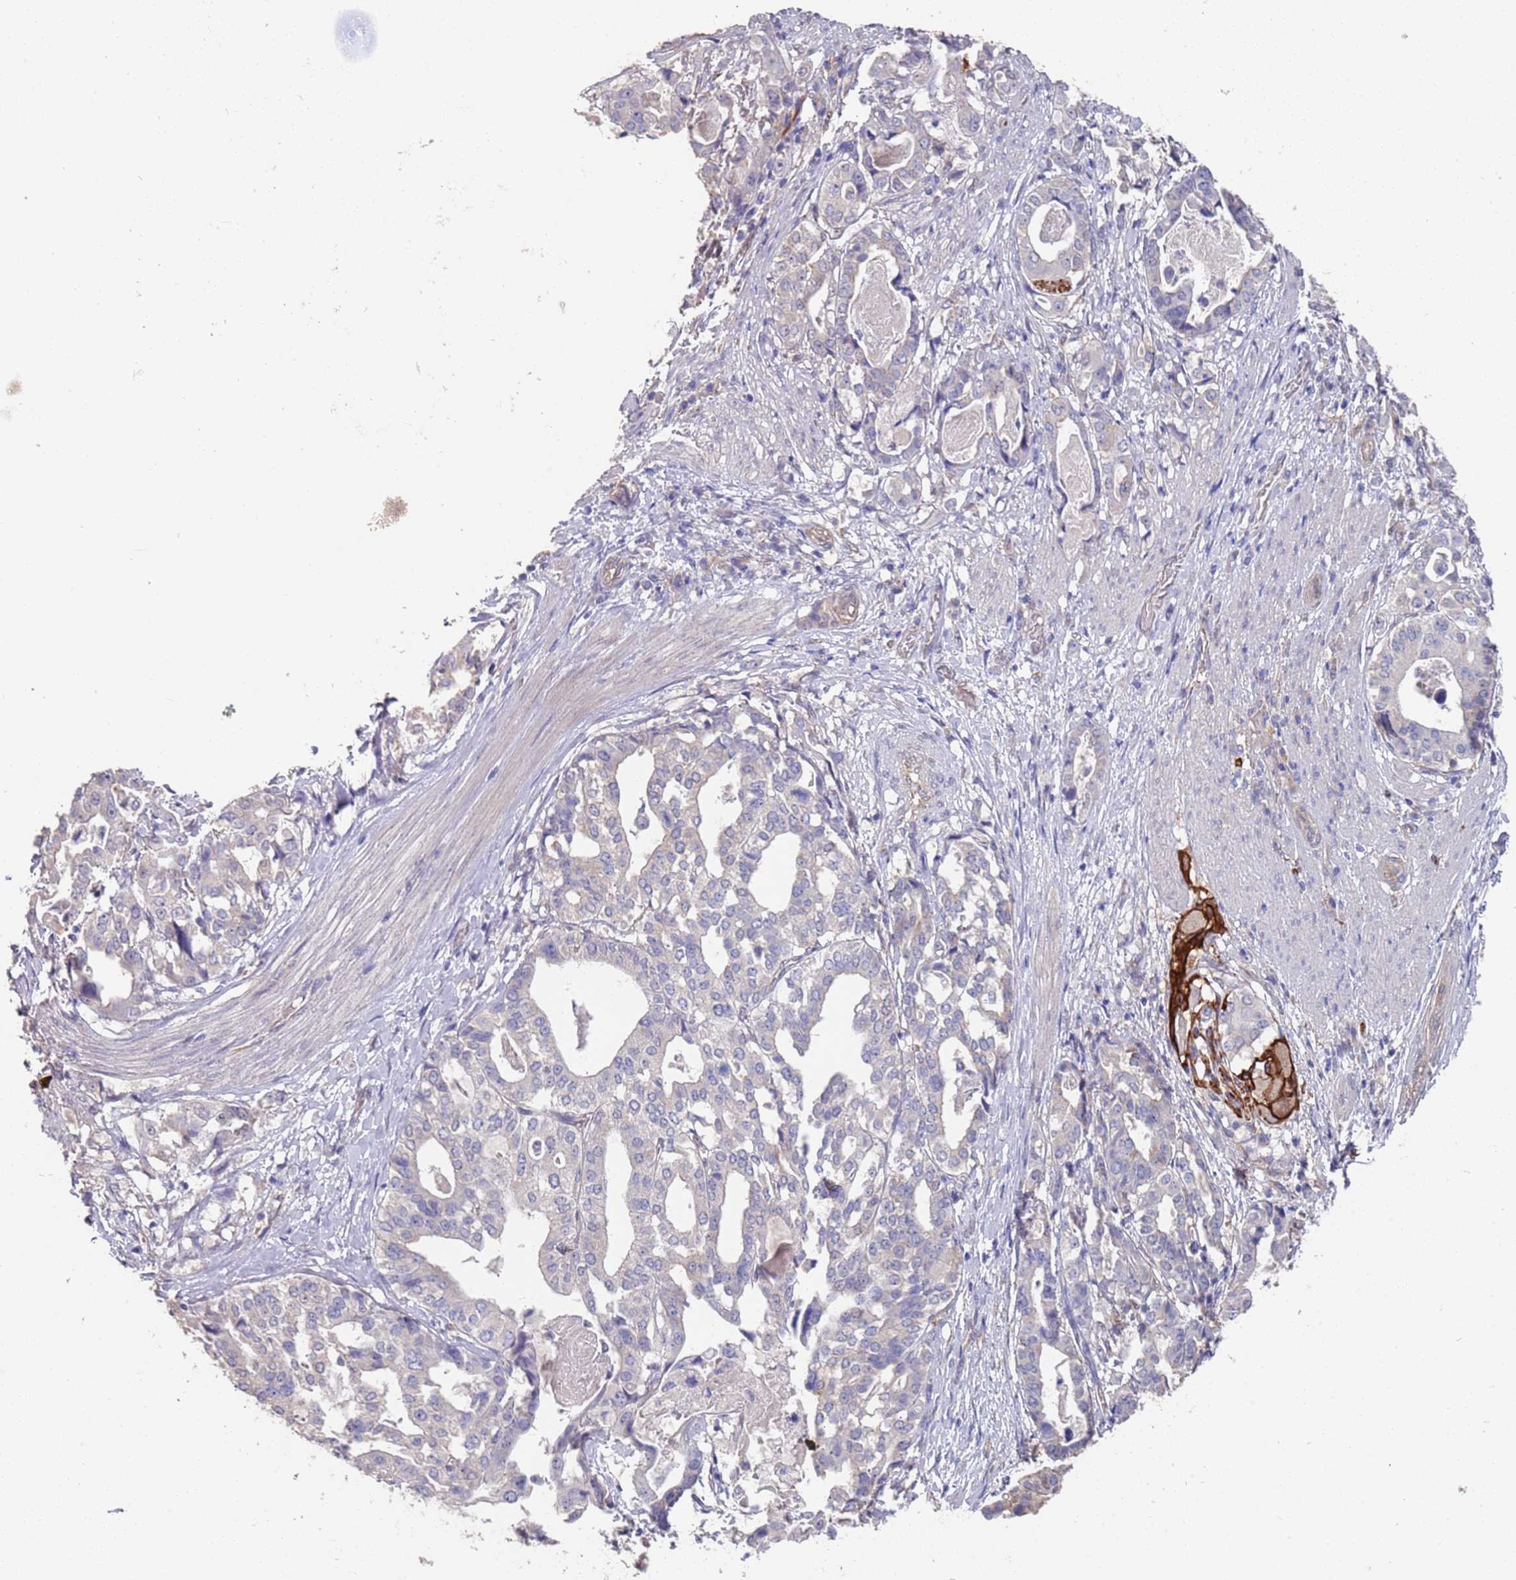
{"staining": {"intensity": "negative", "quantity": "none", "location": "none"}, "tissue": "stomach cancer", "cell_type": "Tumor cells", "image_type": "cancer", "snomed": [{"axis": "morphology", "description": "Adenocarcinoma, NOS"}, {"axis": "topography", "description": "Stomach"}], "caption": "Tumor cells are negative for brown protein staining in stomach adenocarcinoma.", "gene": "ANK2", "patient": {"sex": "male", "age": 48}}